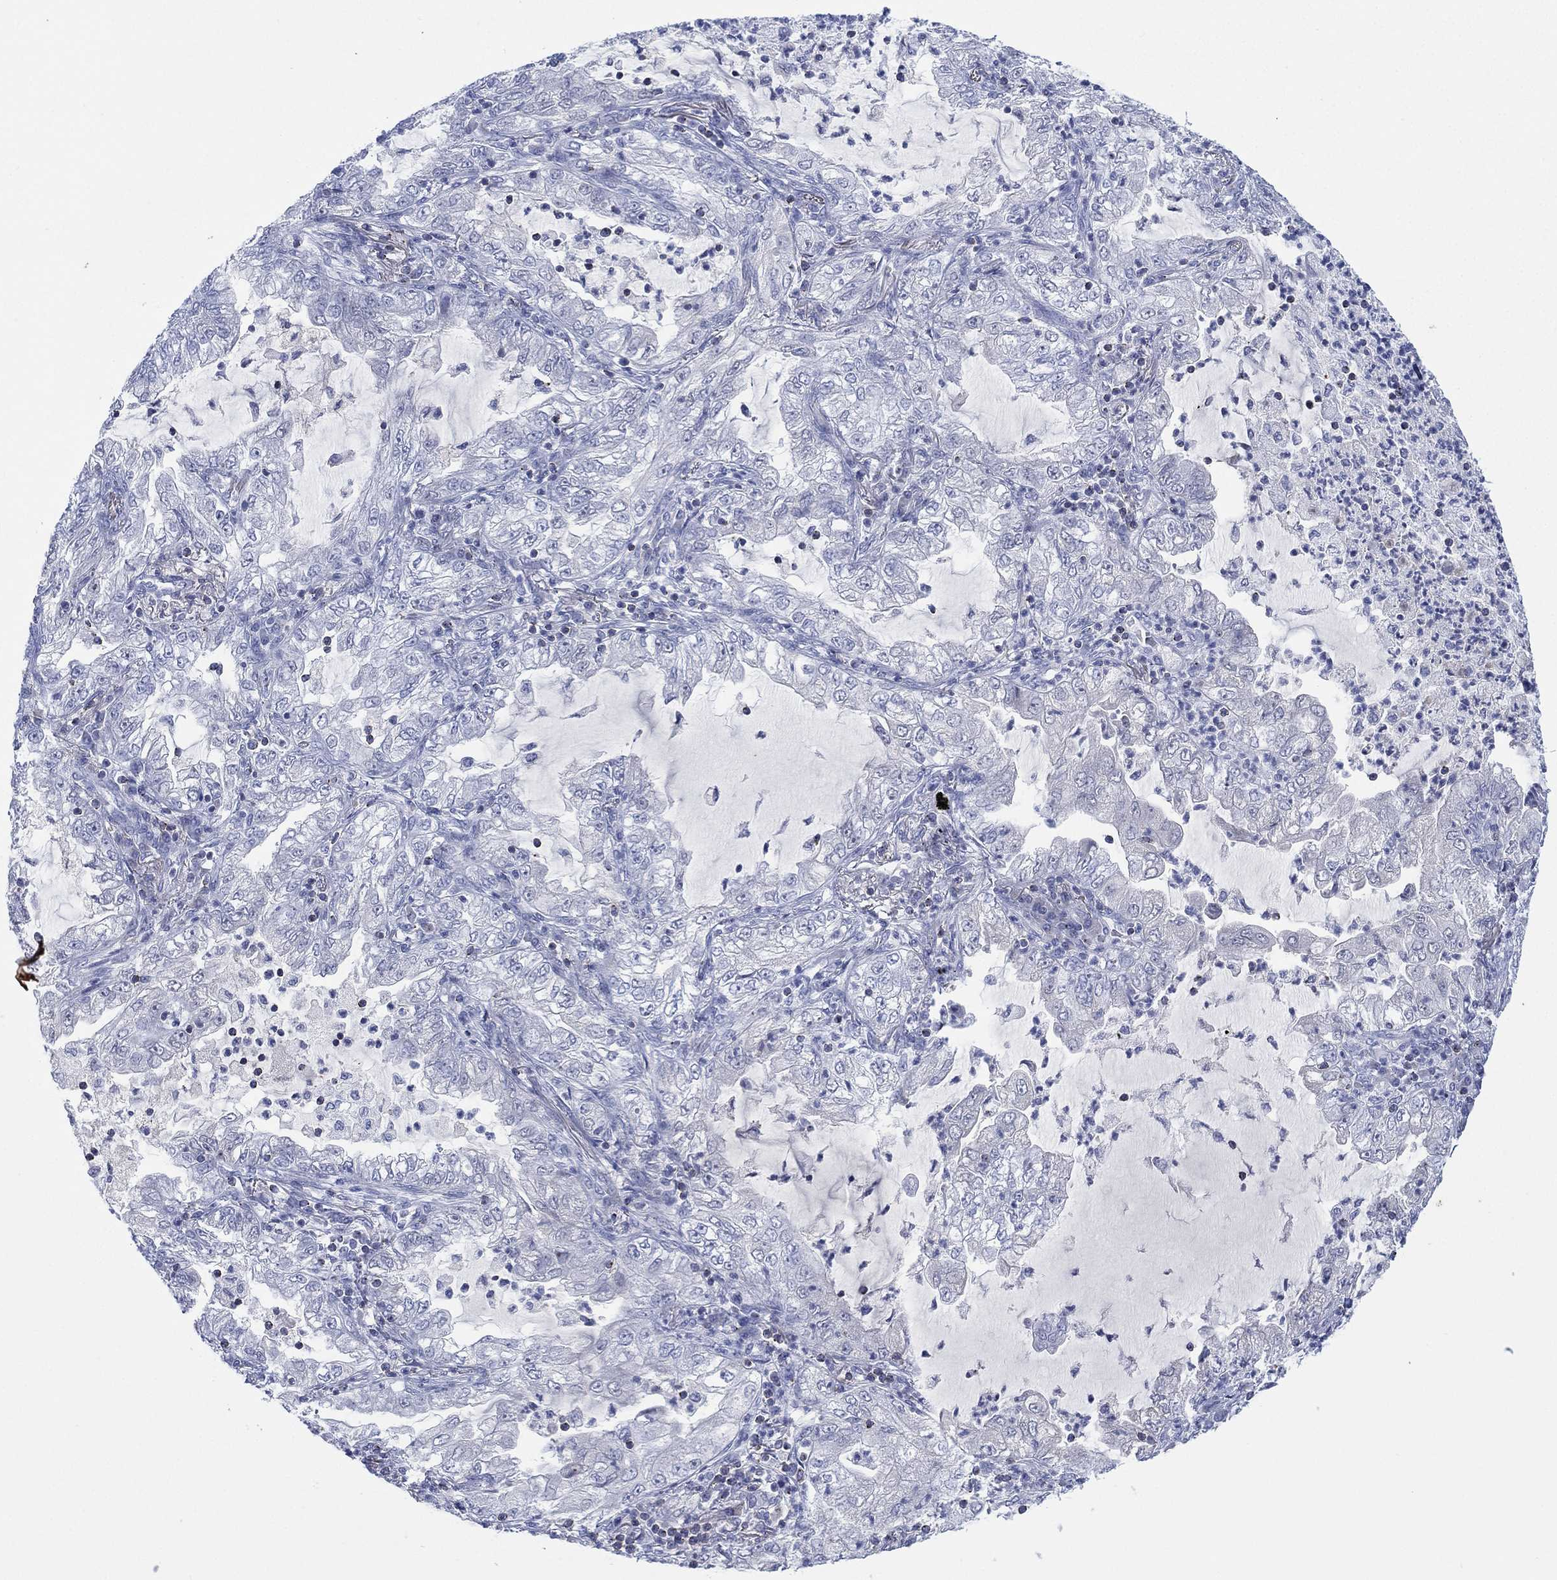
{"staining": {"intensity": "negative", "quantity": "none", "location": "none"}, "tissue": "lung cancer", "cell_type": "Tumor cells", "image_type": "cancer", "snomed": [{"axis": "morphology", "description": "Adenocarcinoma, NOS"}, {"axis": "topography", "description": "Lung"}], "caption": "The image demonstrates no staining of tumor cells in lung cancer (adenocarcinoma).", "gene": "SEPTIN1", "patient": {"sex": "female", "age": 73}}